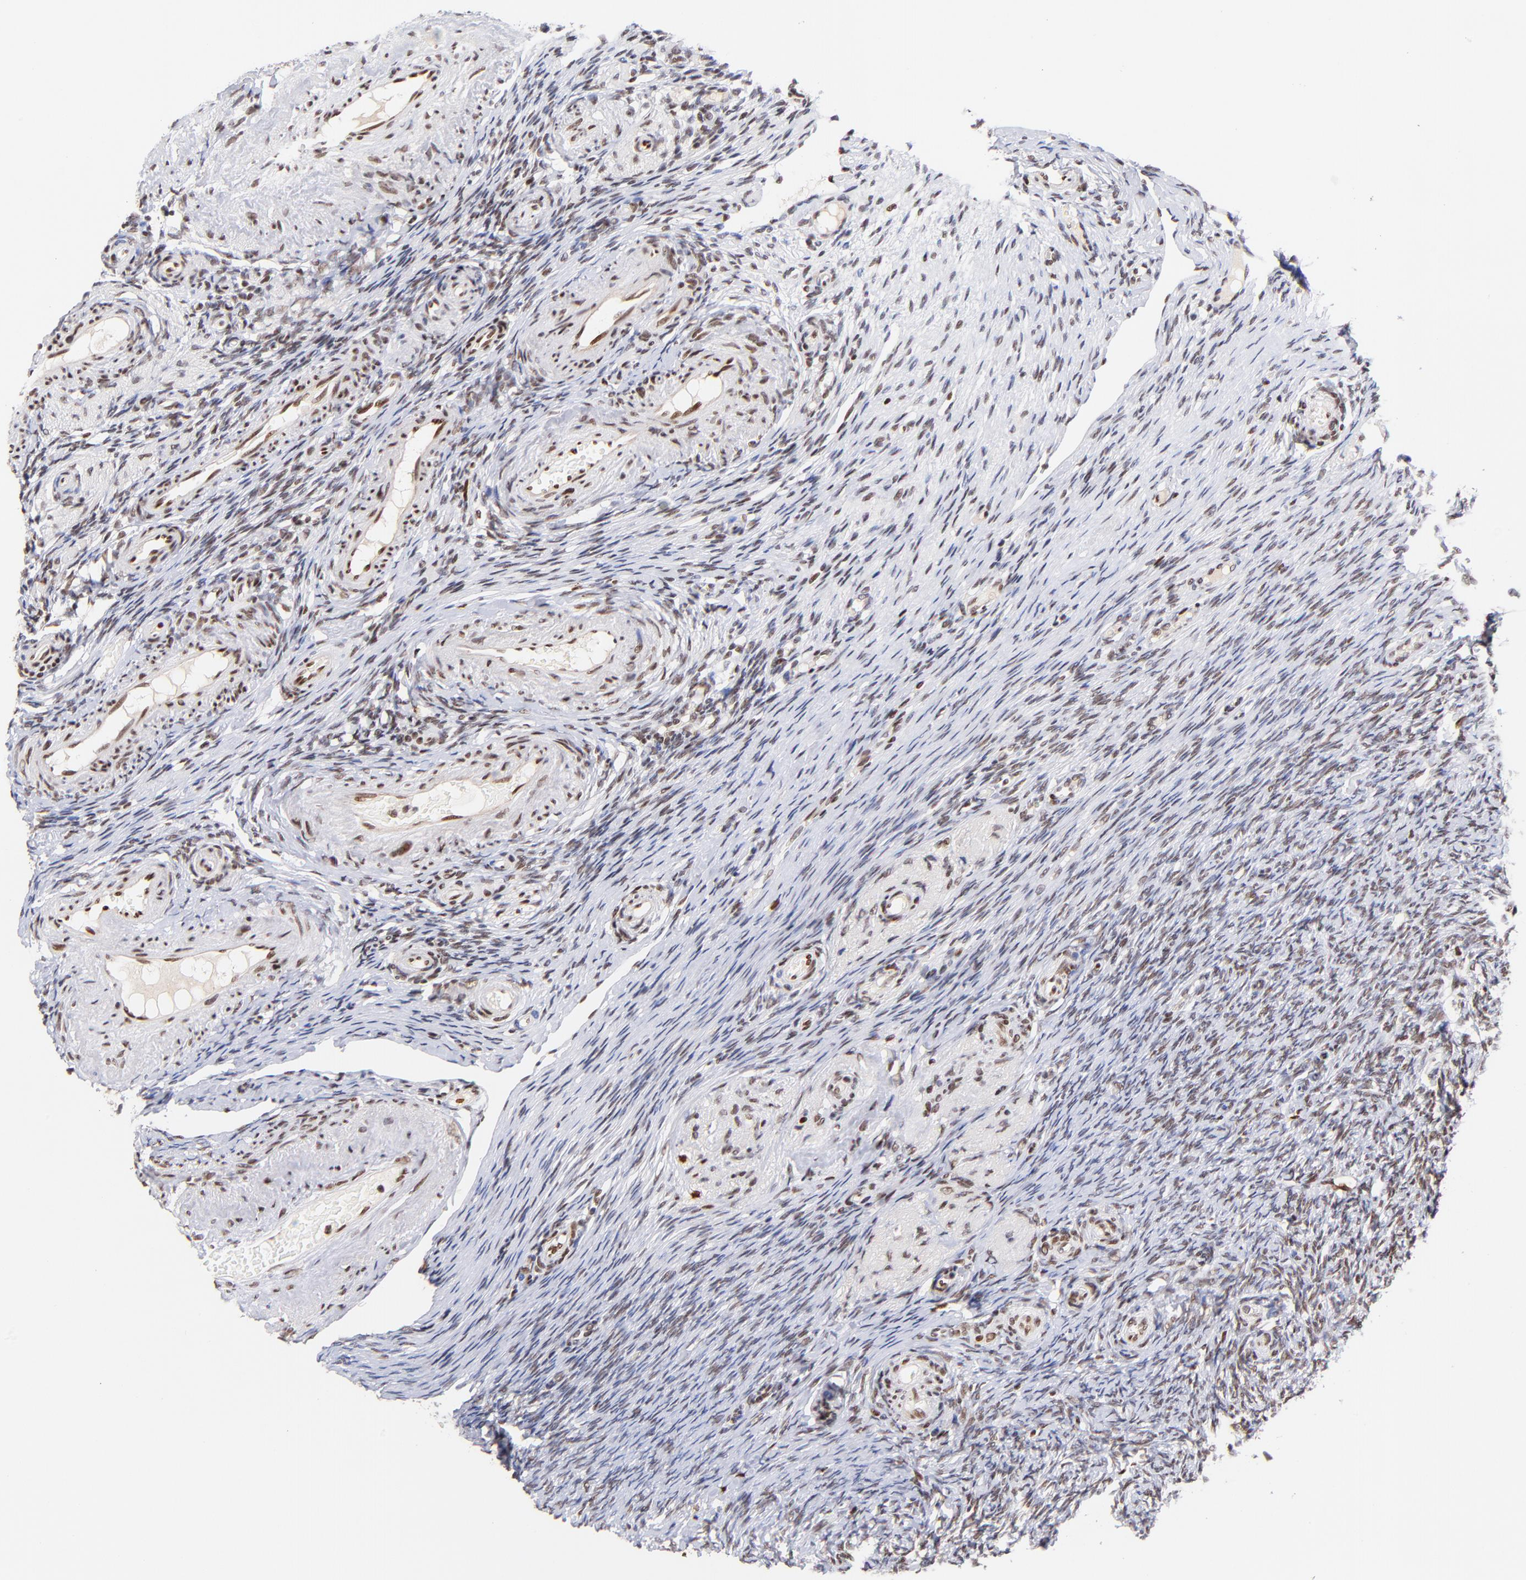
{"staining": {"intensity": "strong", "quantity": ">75%", "location": "nuclear"}, "tissue": "ovary", "cell_type": "Follicle cells", "image_type": "normal", "snomed": [{"axis": "morphology", "description": "Normal tissue, NOS"}, {"axis": "topography", "description": "Ovary"}], "caption": "A high amount of strong nuclear expression is appreciated in about >75% of follicle cells in normal ovary. (DAB (3,3'-diaminobenzidine) IHC, brown staining for protein, blue staining for nuclei).", "gene": "MIDEAS", "patient": {"sex": "female", "age": 60}}